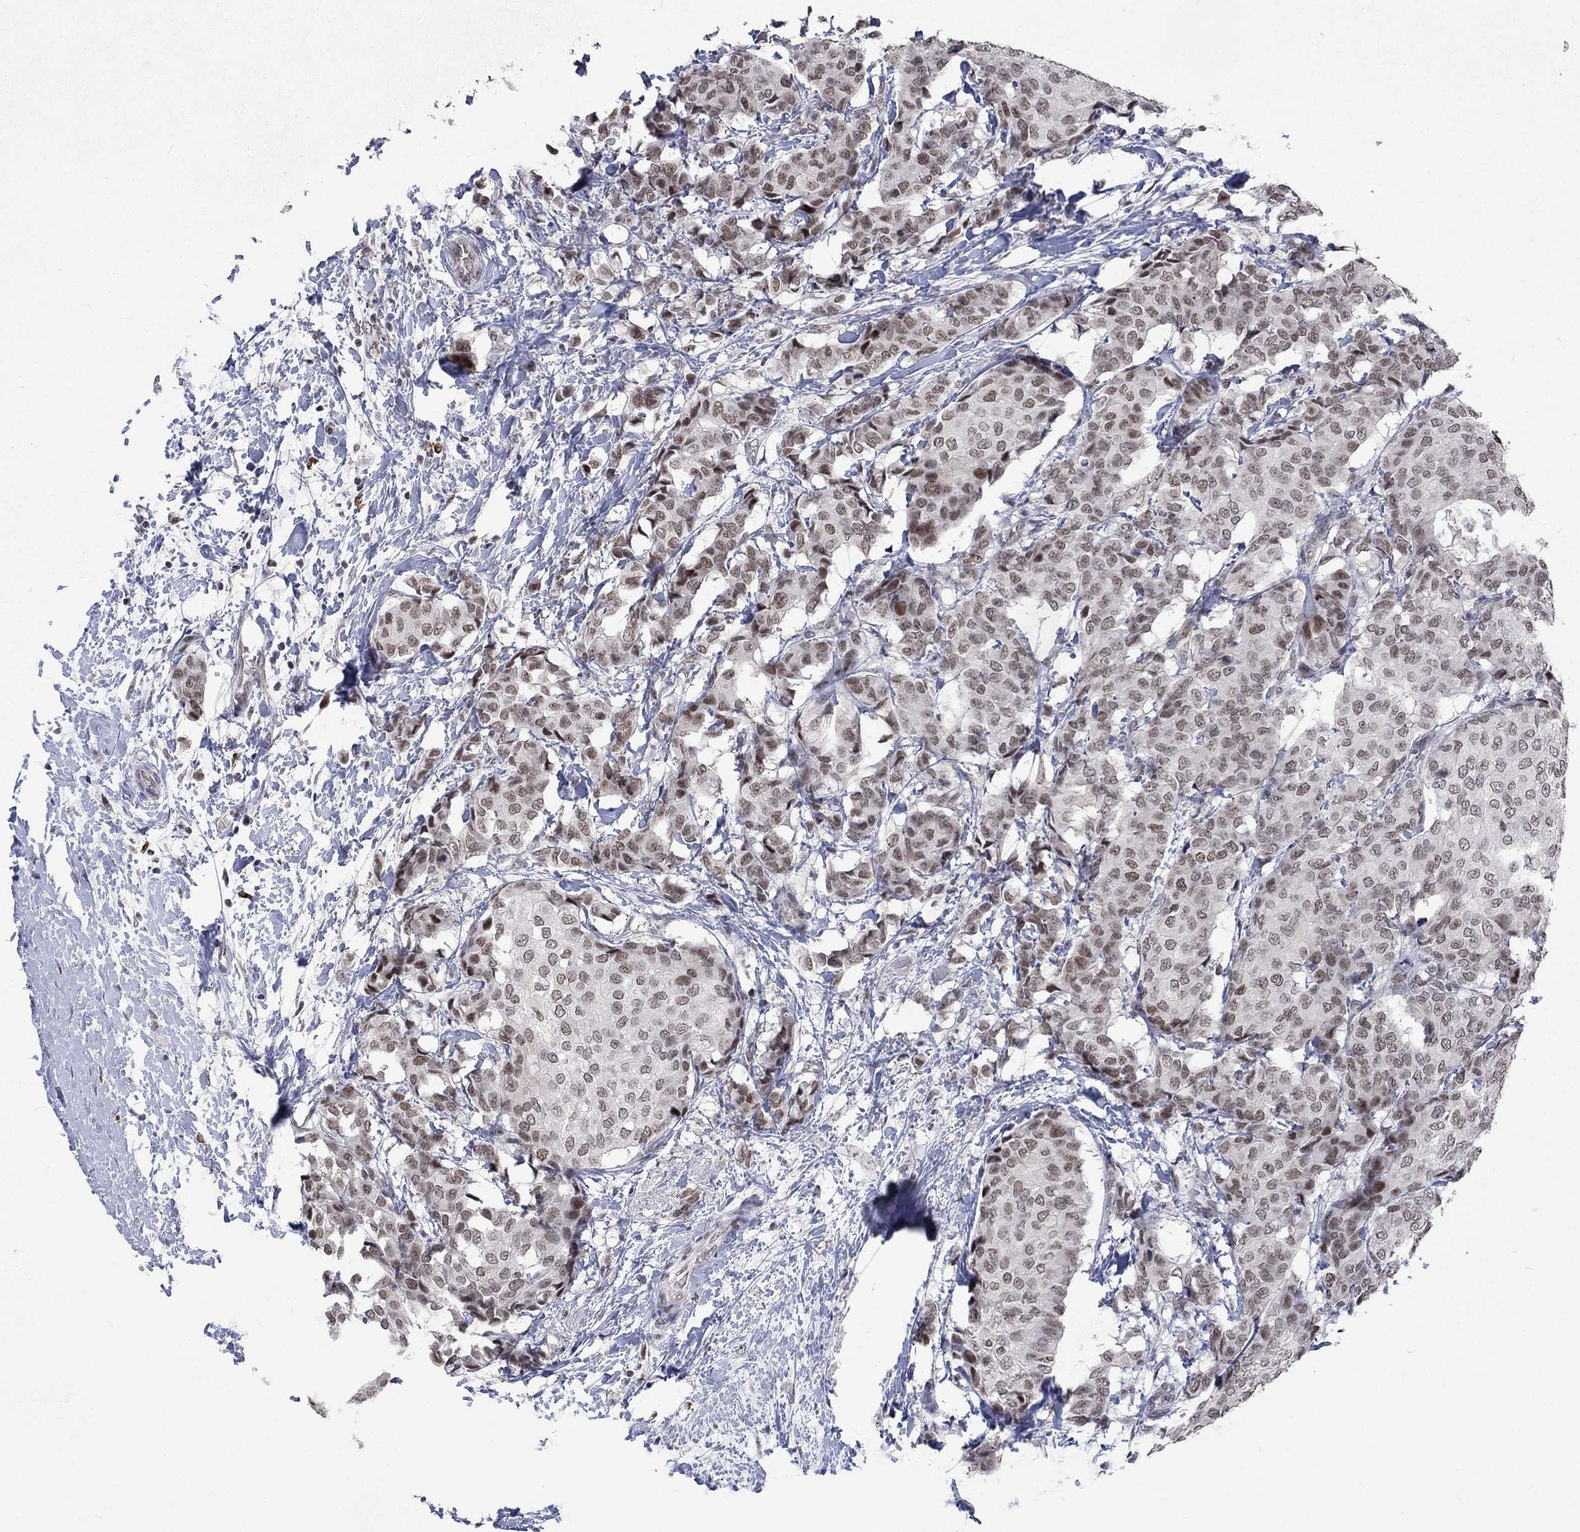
{"staining": {"intensity": "moderate", "quantity": ">75%", "location": "nuclear"}, "tissue": "breast cancer", "cell_type": "Tumor cells", "image_type": "cancer", "snomed": [{"axis": "morphology", "description": "Duct carcinoma"}, {"axis": "topography", "description": "Breast"}], "caption": "The immunohistochemical stain shows moderate nuclear positivity in tumor cells of breast intraductal carcinoma tissue. Nuclei are stained in blue.", "gene": "HCFC1", "patient": {"sex": "female", "age": 75}}